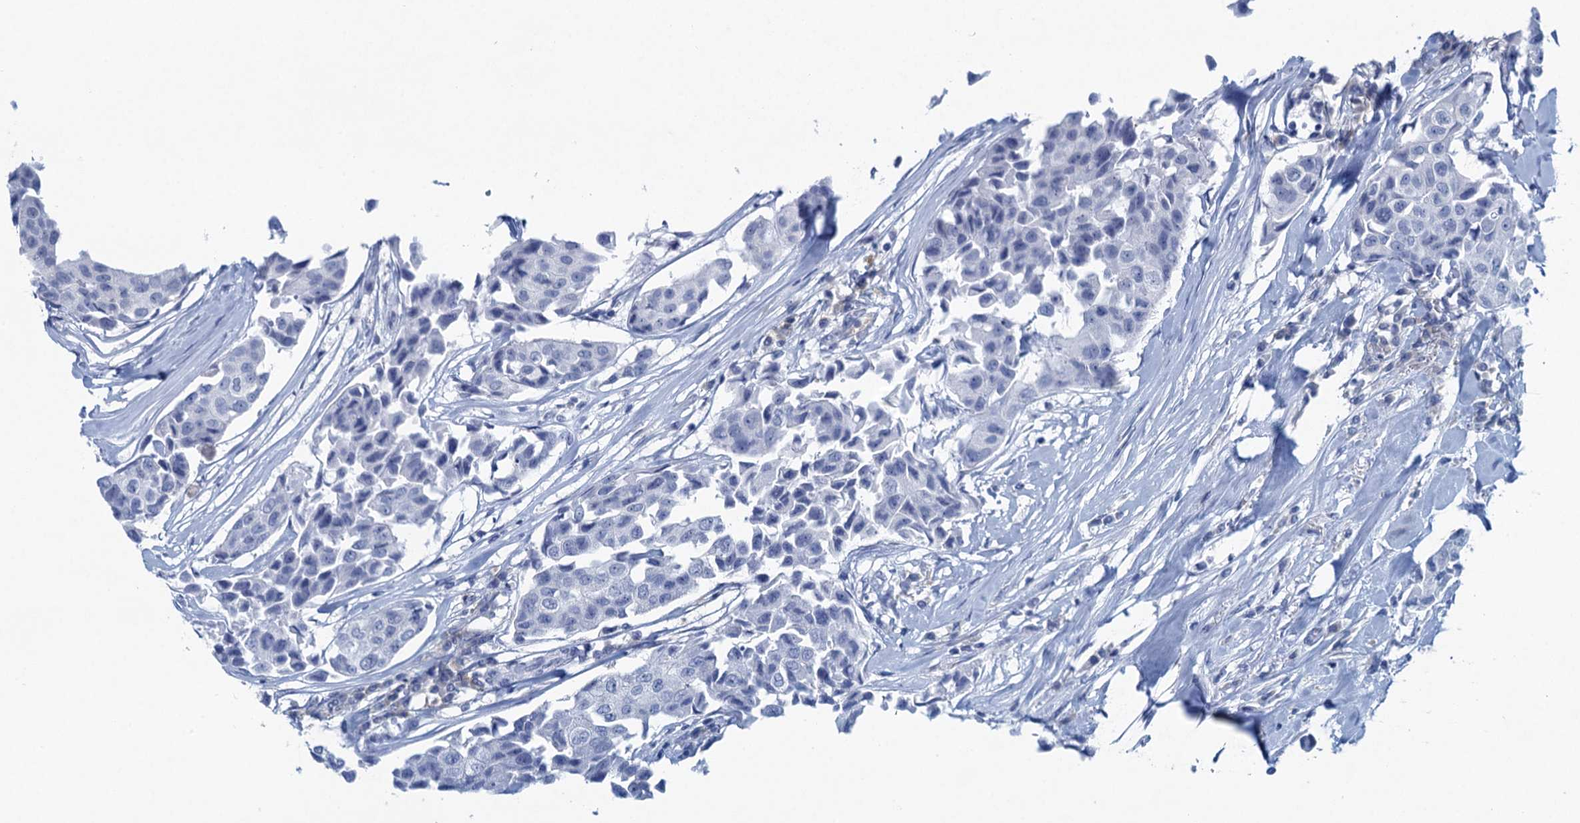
{"staining": {"intensity": "negative", "quantity": "none", "location": "none"}, "tissue": "breast cancer", "cell_type": "Tumor cells", "image_type": "cancer", "snomed": [{"axis": "morphology", "description": "Duct carcinoma"}, {"axis": "topography", "description": "Breast"}], "caption": "An immunohistochemistry (IHC) photomicrograph of intraductal carcinoma (breast) is shown. There is no staining in tumor cells of intraductal carcinoma (breast). Nuclei are stained in blue.", "gene": "HAPSTR1", "patient": {"sex": "female", "age": 80}}